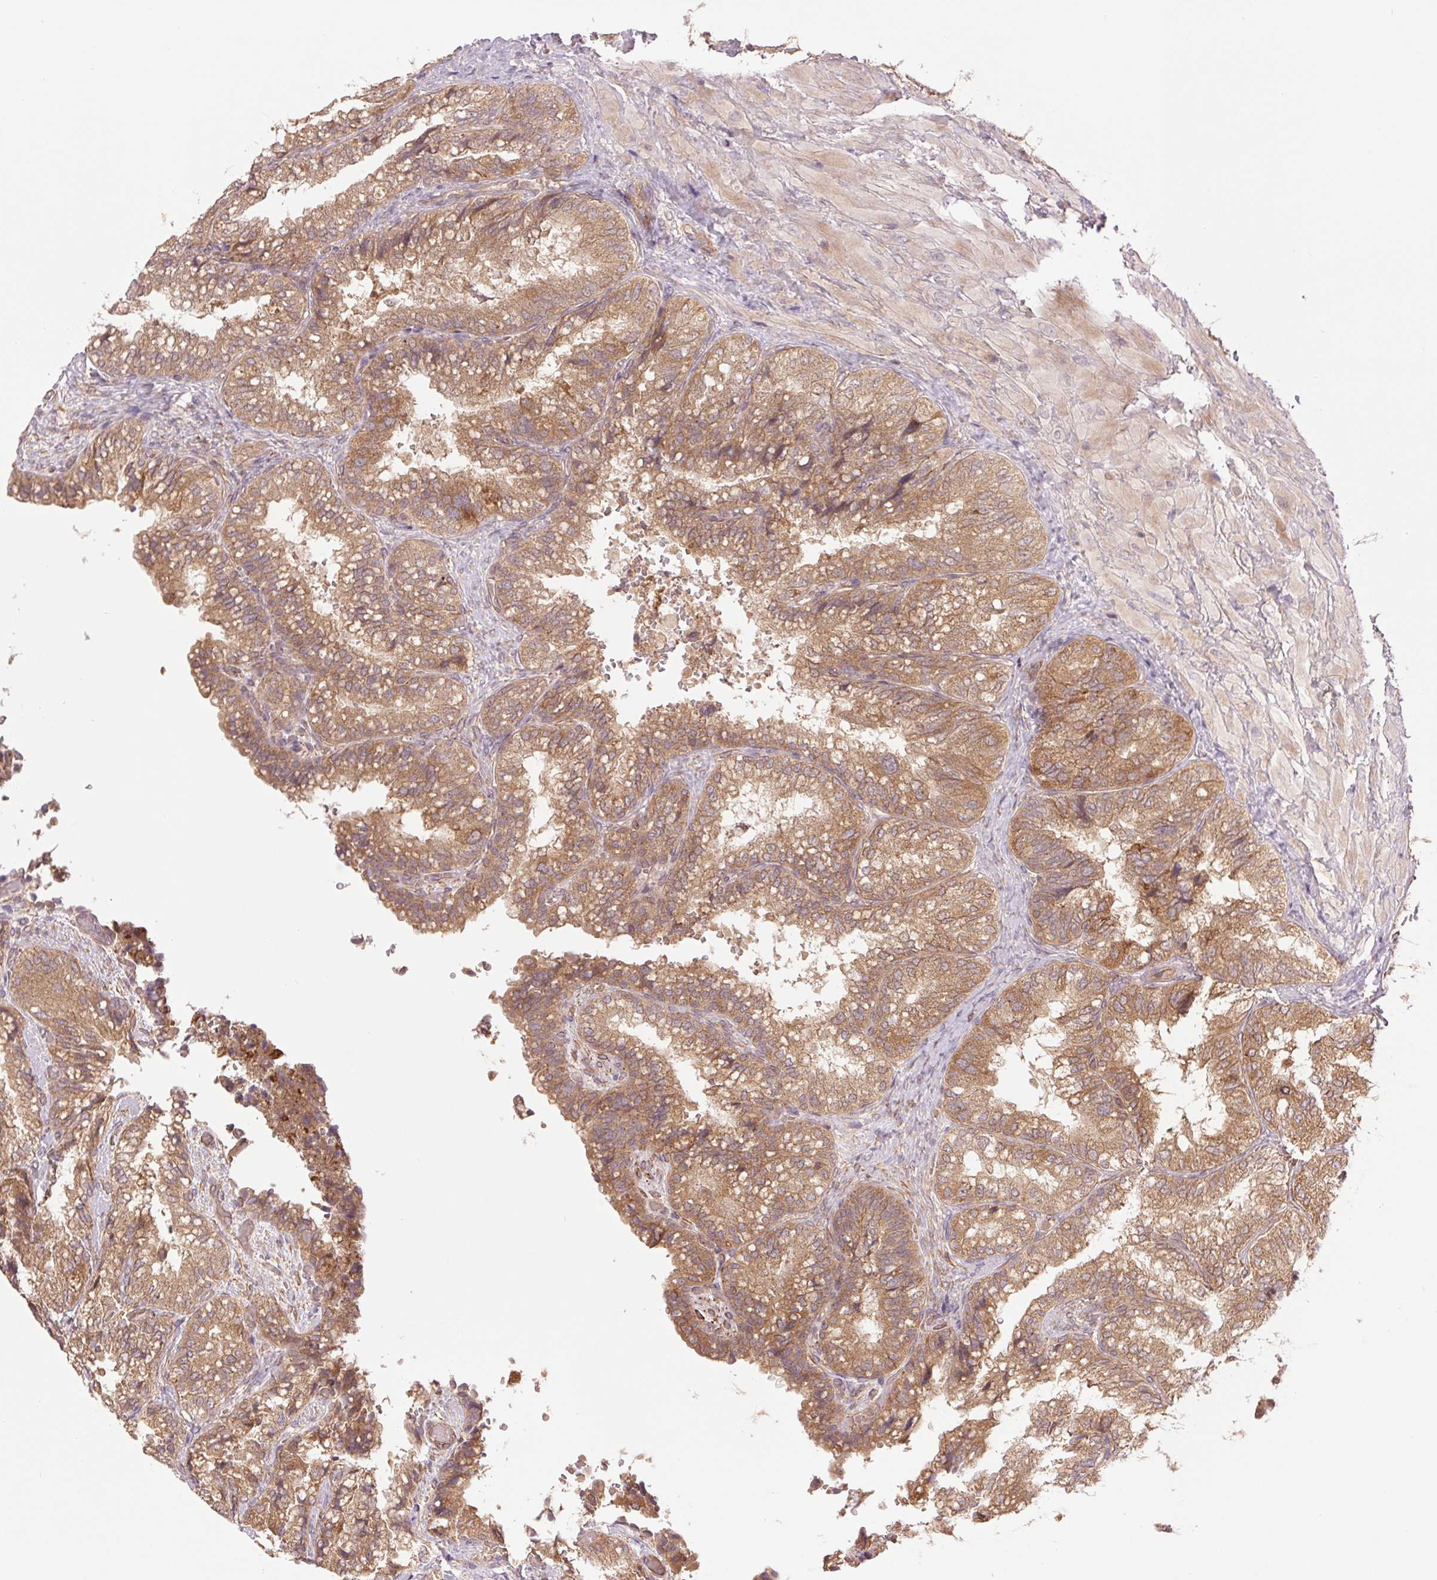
{"staining": {"intensity": "moderate", "quantity": ">75%", "location": "cytoplasmic/membranous"}, "tissue": "seminal vesicle", "cell_type": "Glandular cells", "image_type": "normal", "snomed": [{"axis": "morphology", "description": "Normal tissue, NOS"}, {"axis": "topography", "description": "Seminal veicle"}], "caption": "Glandular cells exhibit medium levels of moderate cytoplasmic/membranous staining in about >75% of cells in normal human seminal vesicle. (Brightfield microscopy of DAB IHC at high magnification).", "gene": "STARD7", "patient": {"sex": "male", "age": 57}}